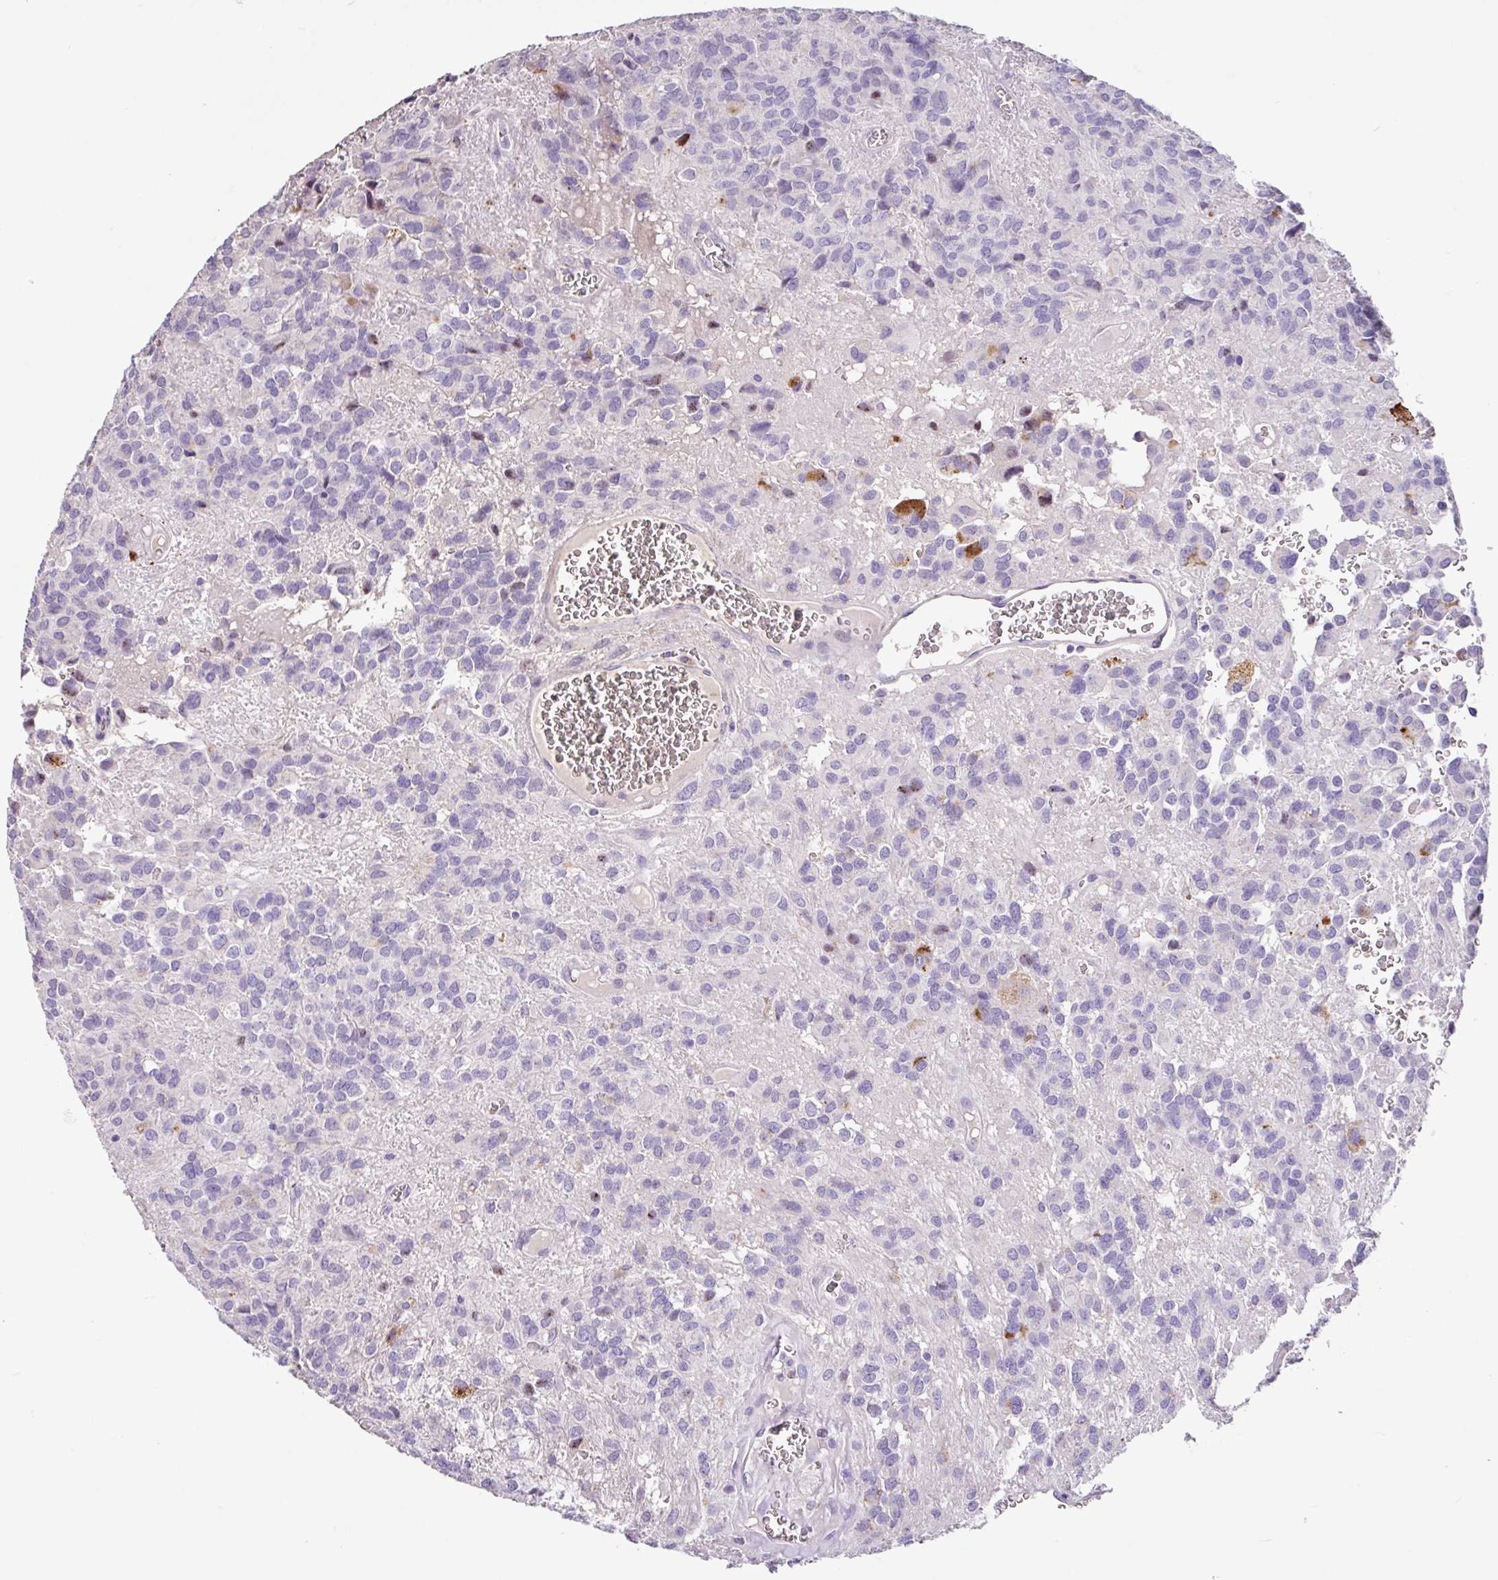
{"staining": {"intensity": "moderate", "quantity": "<25%", "location": "cytoplasmic/membranous"}, "tissue": "glioma", "cell_type": "Tumor cells", "image_type": "cancer", "snomed": [{"axis": "morphology", "description": "Glioma, malignant, Low grade"}, {"axis": "topography", "description": "Brain"}], "caption": "Glioma was stained to show a protein in brown. There is low levels of moderate cytoplasmic/membranous expression in approximately <25% of tumor cells.", "gene": "ZG16", "patient": {"sex": "male", "age": 56}}